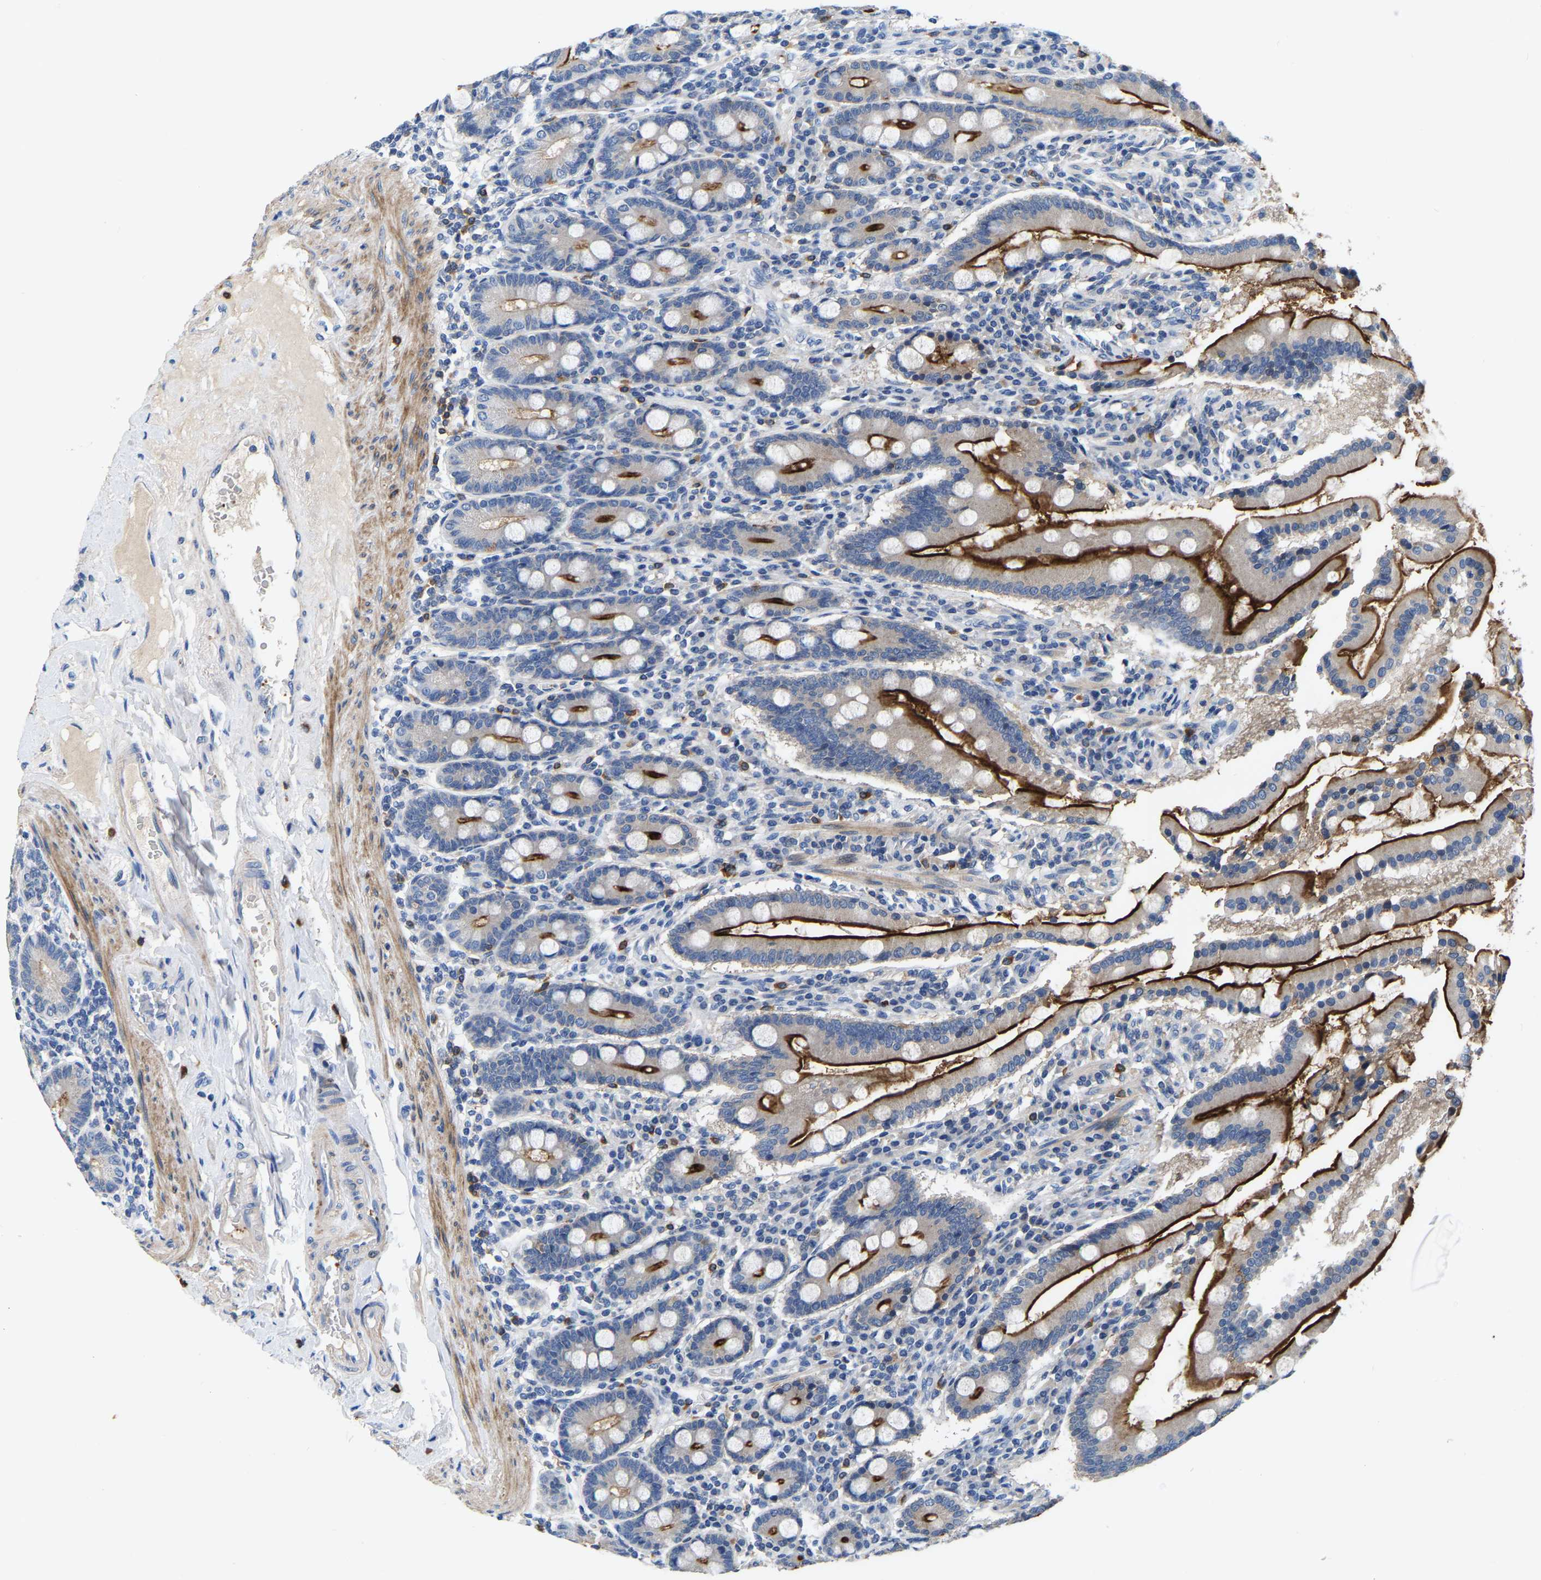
{"staining": {"intensity": "strong", "quantity": ">75%", "location": "cytoplasmic/membranous"}, "tissue": "duodenum", "cell_type": "Glandular cells", "image_type": "normal", "snomed": [{"axis": "morphology", "description": "Normal tissue, NOS"}, {"axis": "topography", "description": "Duodenum"}], "caption": "Duodenum stained for a protein reveals strong cytoplasmic/membranous positivity in glandular cells. (IHC, brightfield microscopy, high magnification).", "gene": "RAB27B", "patient": {"sex": "male", "age": 50}}